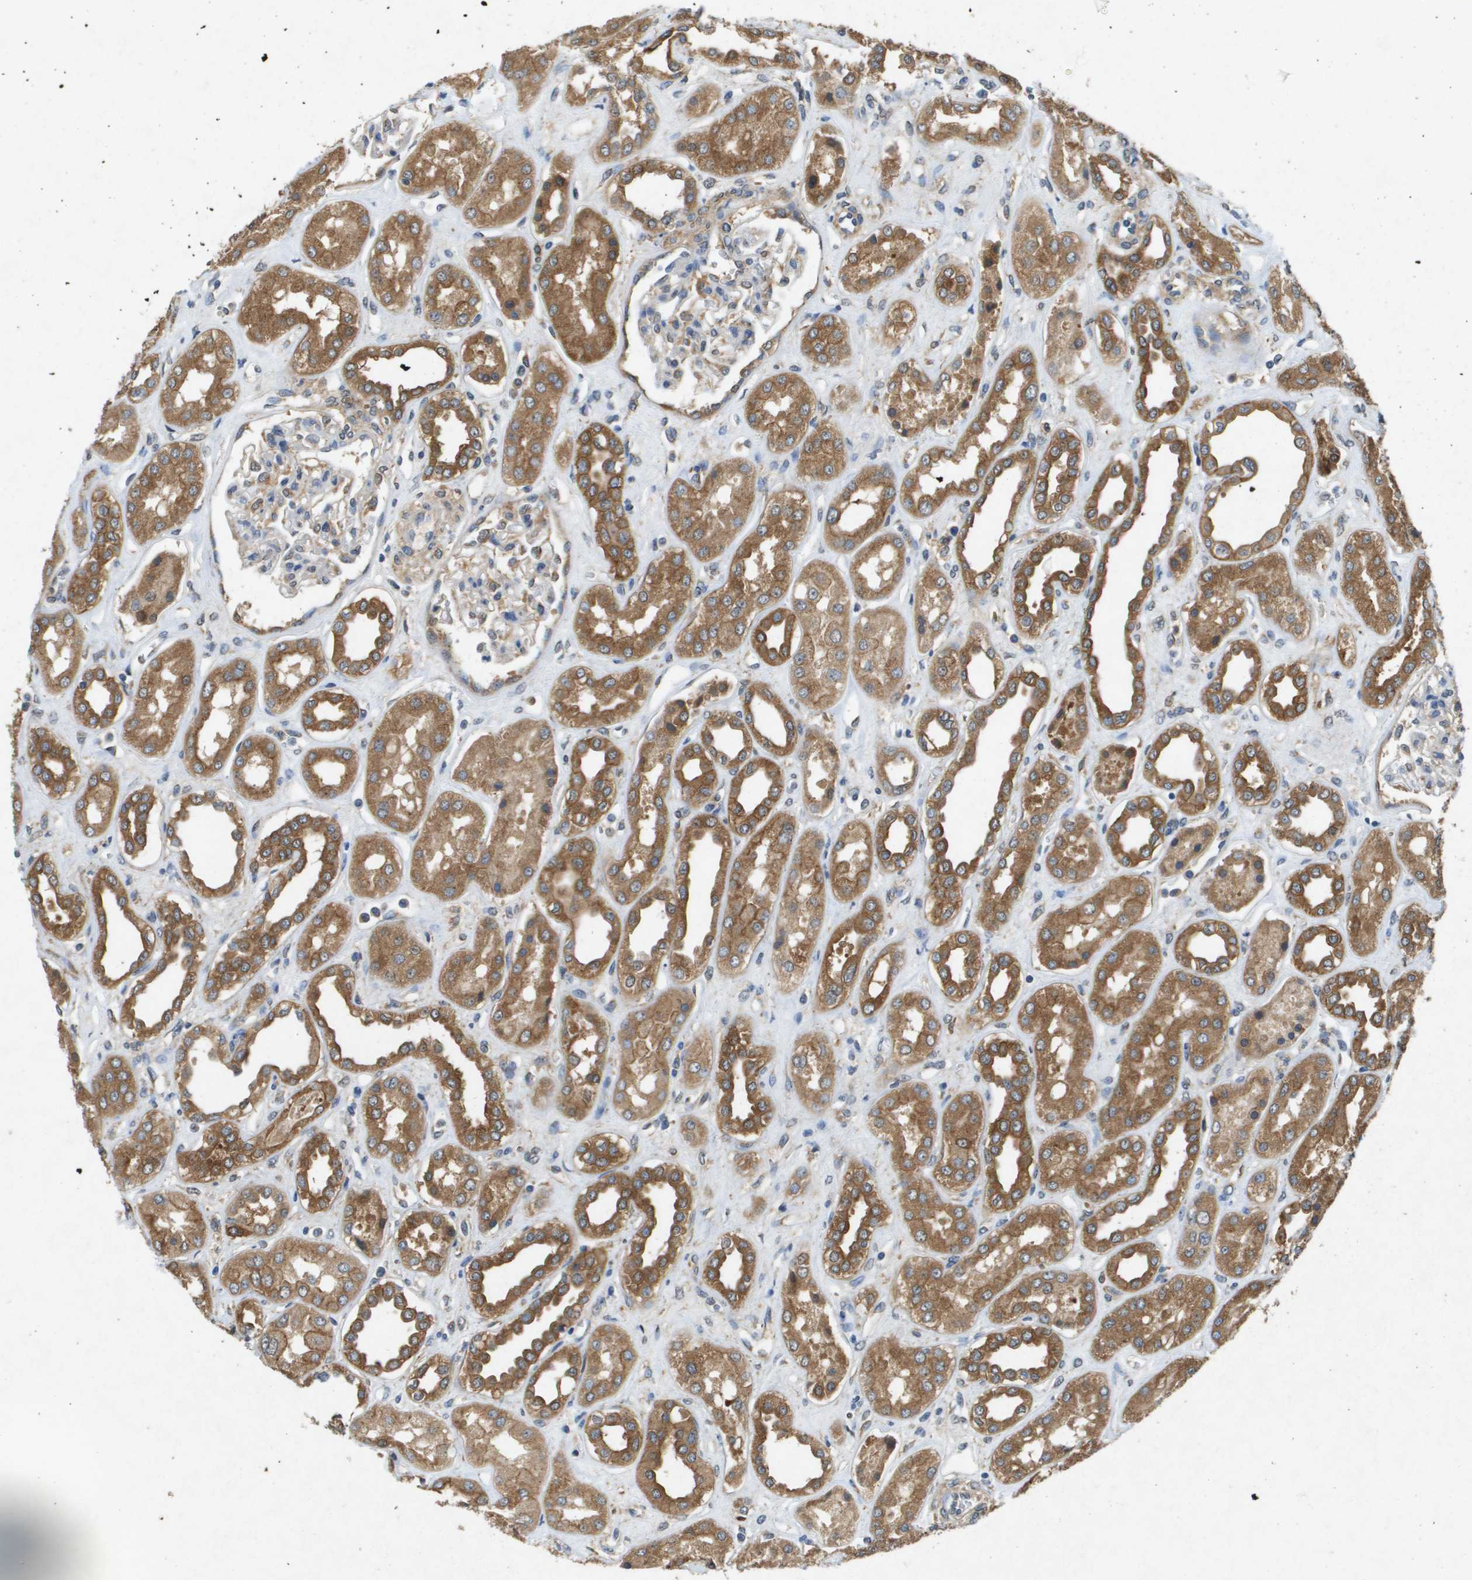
{"staining": {"intensity": "moderate", "quantity": "<25%", "location": "cytoplasmic/membranous"}, "tissue": "kidney", "cell_type": "Cells in glomeruli", "image_type": "normal", "snomed": [{"axis": "morphology", "description": "Normal tissue, NOS"}, {"axis": "topography", "description": "Kidney"}], "caption": "Immunohistochemistry (IHC) micrograph of normal human kidney stained for a protein (brown), which exhibits low levels of moderate cytoplasmic/membranous positivity in approximately <25% of cells in glomeruli.", "gene": "PTPRT", "patient": {"sex": "male", "age": 59}}